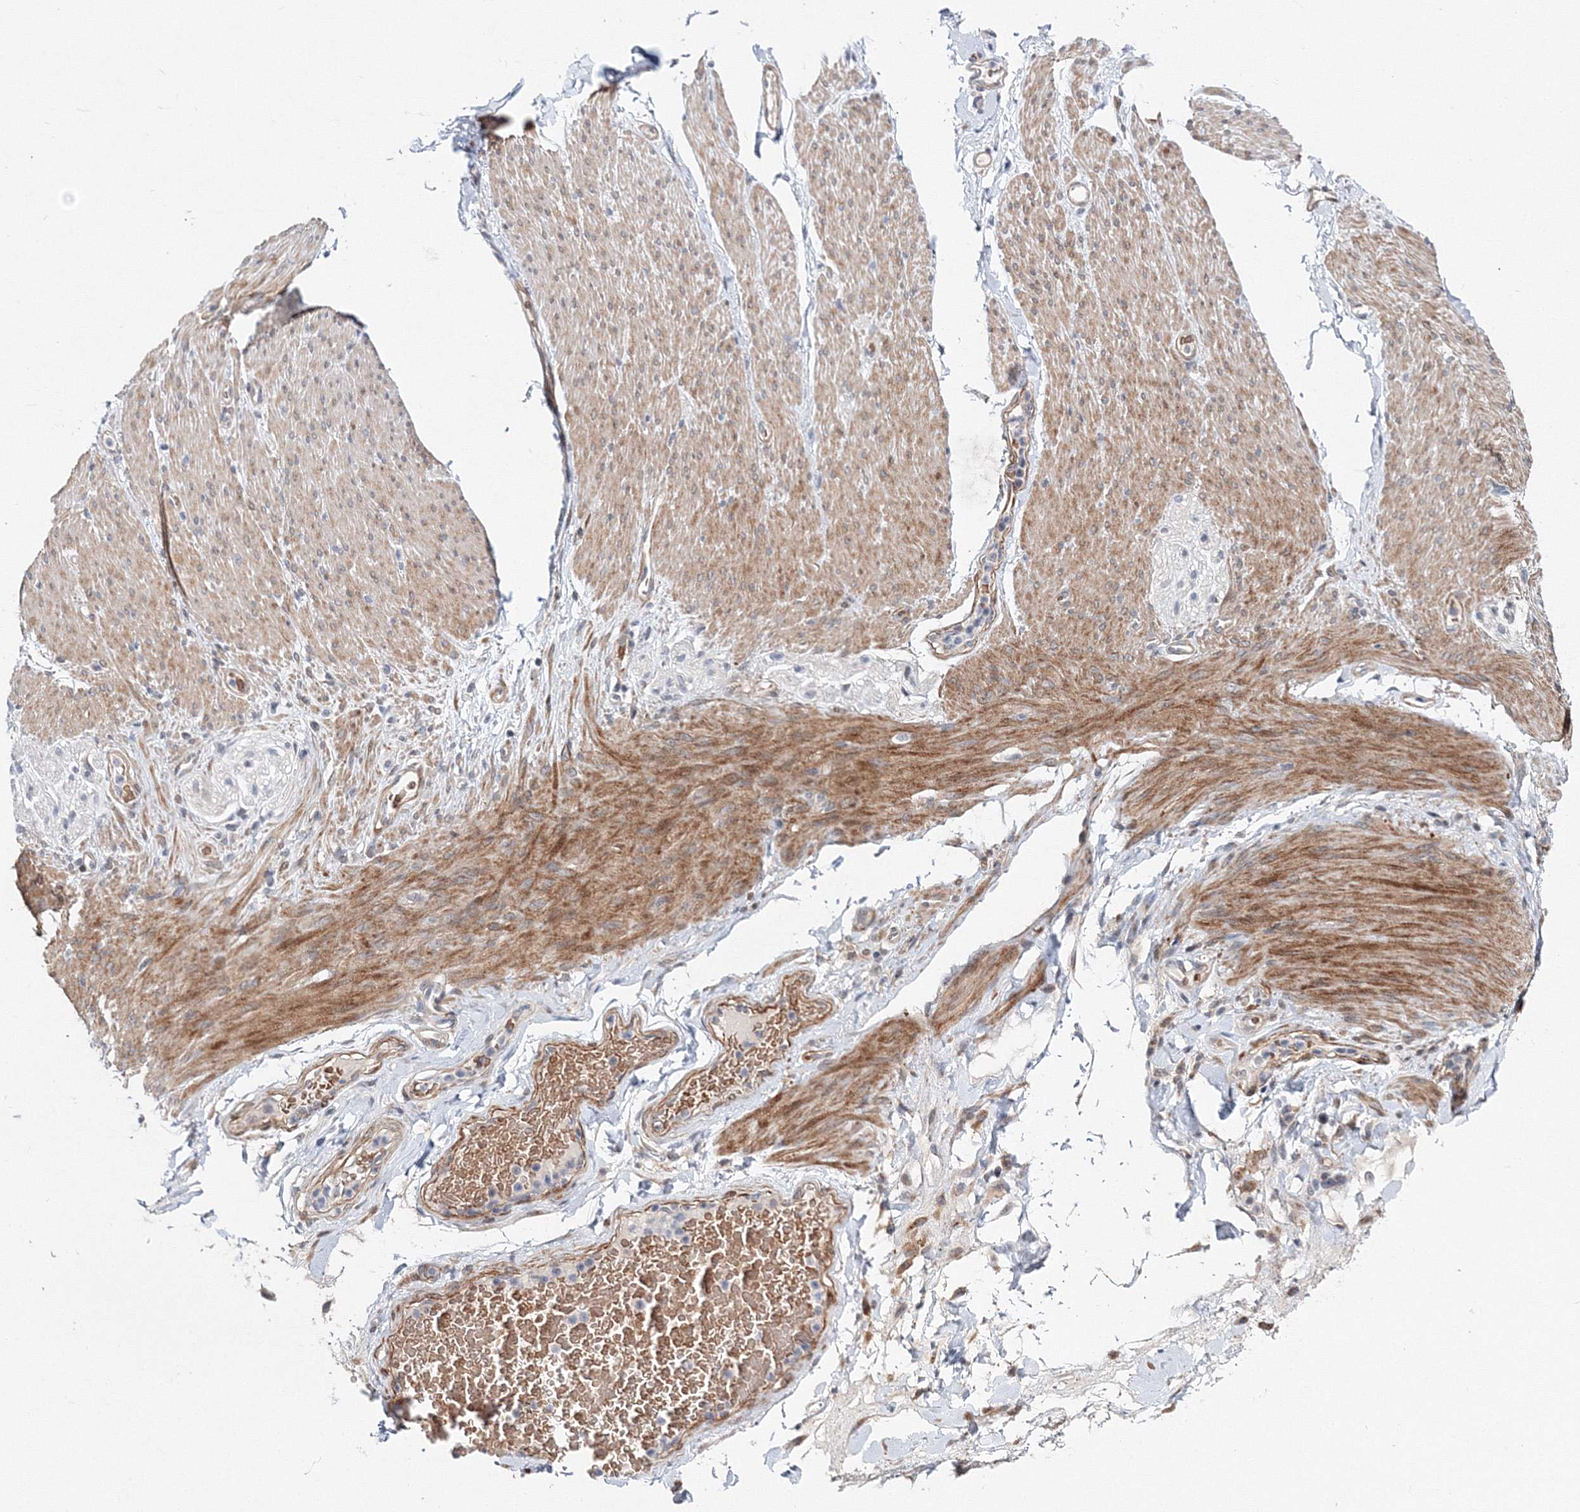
{"staining": {"intensity": "negative", "quantity": "none", "location": "none"}, "tissue": "adipose tissue", "cell_type": "Adipocytes", "image_type": "normal", "snomed": [{"axis": "morphology", "description": "Normal tissue, NOS"}, {"axis": "topography", "description": "Colon"}, {"axis": "topography", "description": "Peripheral nerve tissue"}], "caption": "The histopathology image shows no significant positivity in adipocytes of adipose tissue.", "gene": "C11orf52", "patient": {"sex": "female", "age": 61}}